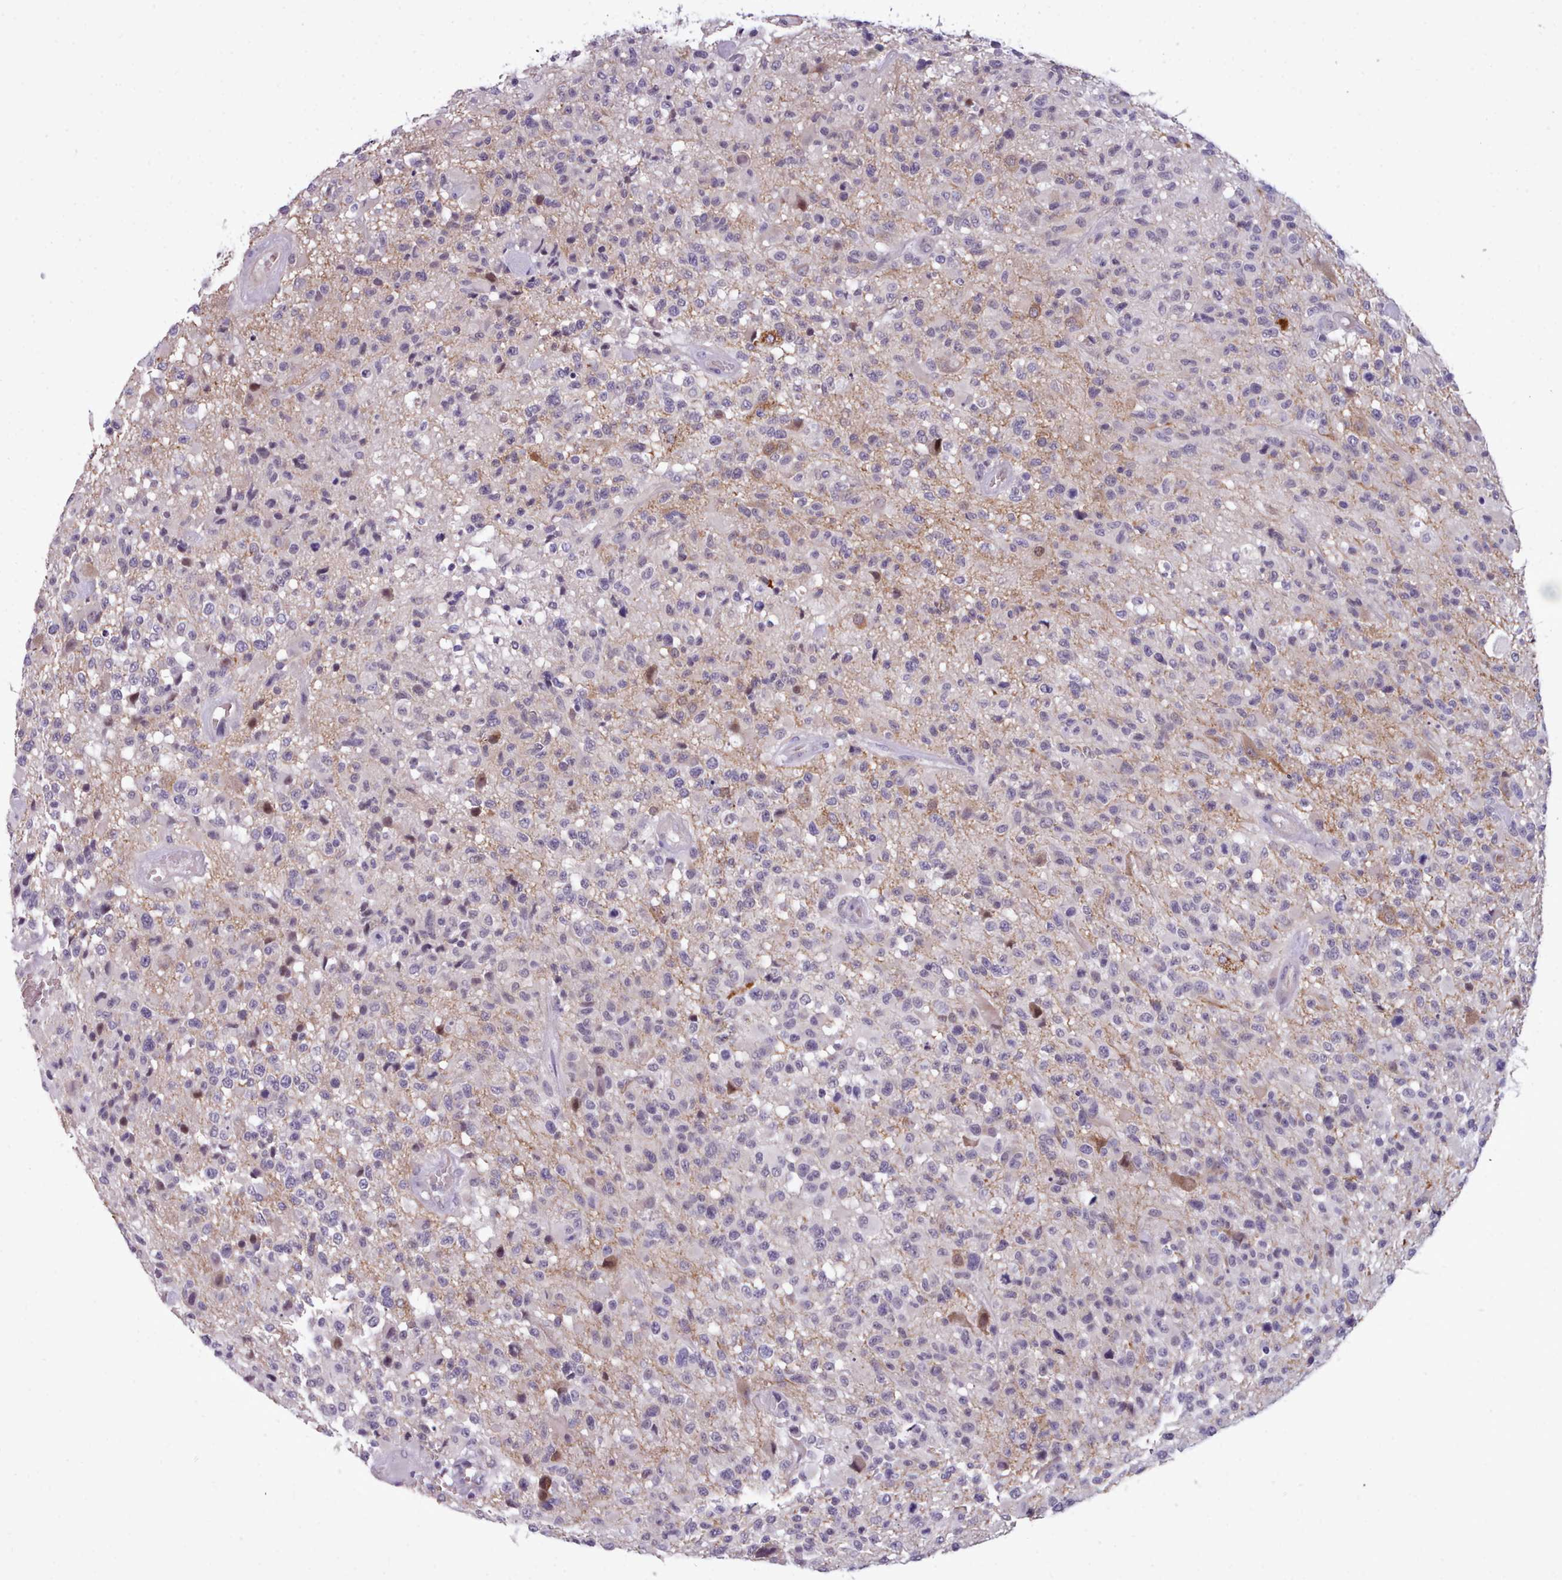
{"staining": {"intensity": "negative", "quantity": "none", "location": "none"}, "tissue": "glioma", "cell_type": "Tumor cells", "image_type": "cancer", "snomed": [{"axis": "morphology", "description": "Glioma, malignant, High grade"}, {"axis": "morphology", "description": "Glioblastoma, NOS"}, {"axis": "topography", "description": "Brain"}], "caption": "Immunohistochemistry (IHC) of human glioma shows no expression in tumor cells. (DAB immunohistochemistry, high magnification).", "gene": "KCTD16", "patient": {"sex": "male", "age": 60}}